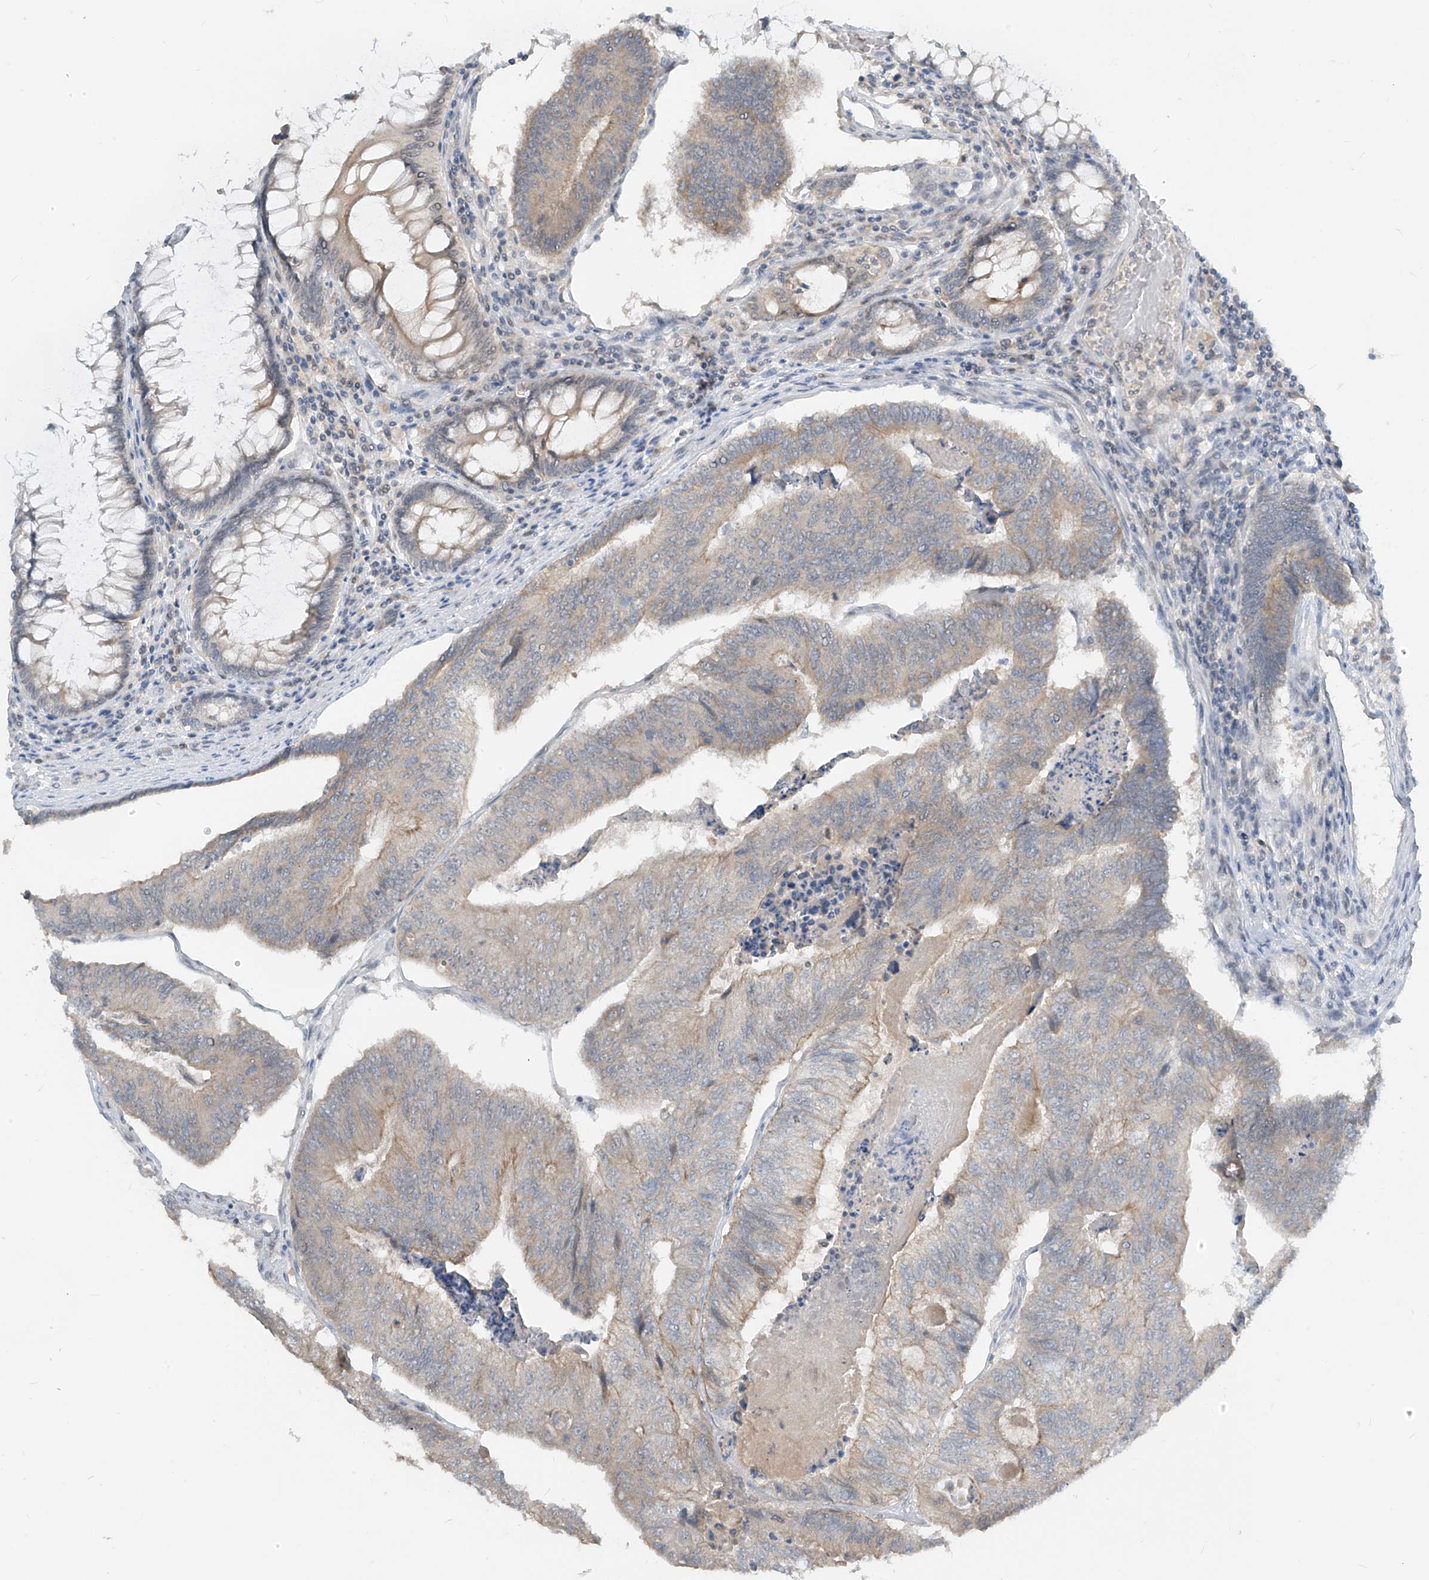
{"staining": {"intensity": "weak", "quantity": "<25%", "location": "cytoplasmic/membranous"}, "tissue": "colorectal cancer", "cell_type": "Tumor cells", "image_type": "cancer", "snomed": [{"axis": "morphology", "description": "Adenocarcinoma, NOS"}, {"axis": "topography", "description": "Colon"}], "caption": "This photomicrograph is of colorectal cancer stained with immunohistochemistry (IHC) to label a protein in brown with the nuclei are counter-stained blue. There is no positivity in tumor cells. (DAB (3,3'-diaminobenzidine) immunohistochemistry, high magnification).", "gene": "METAP1D", "patient": {"sex": "female", "age": 67}}